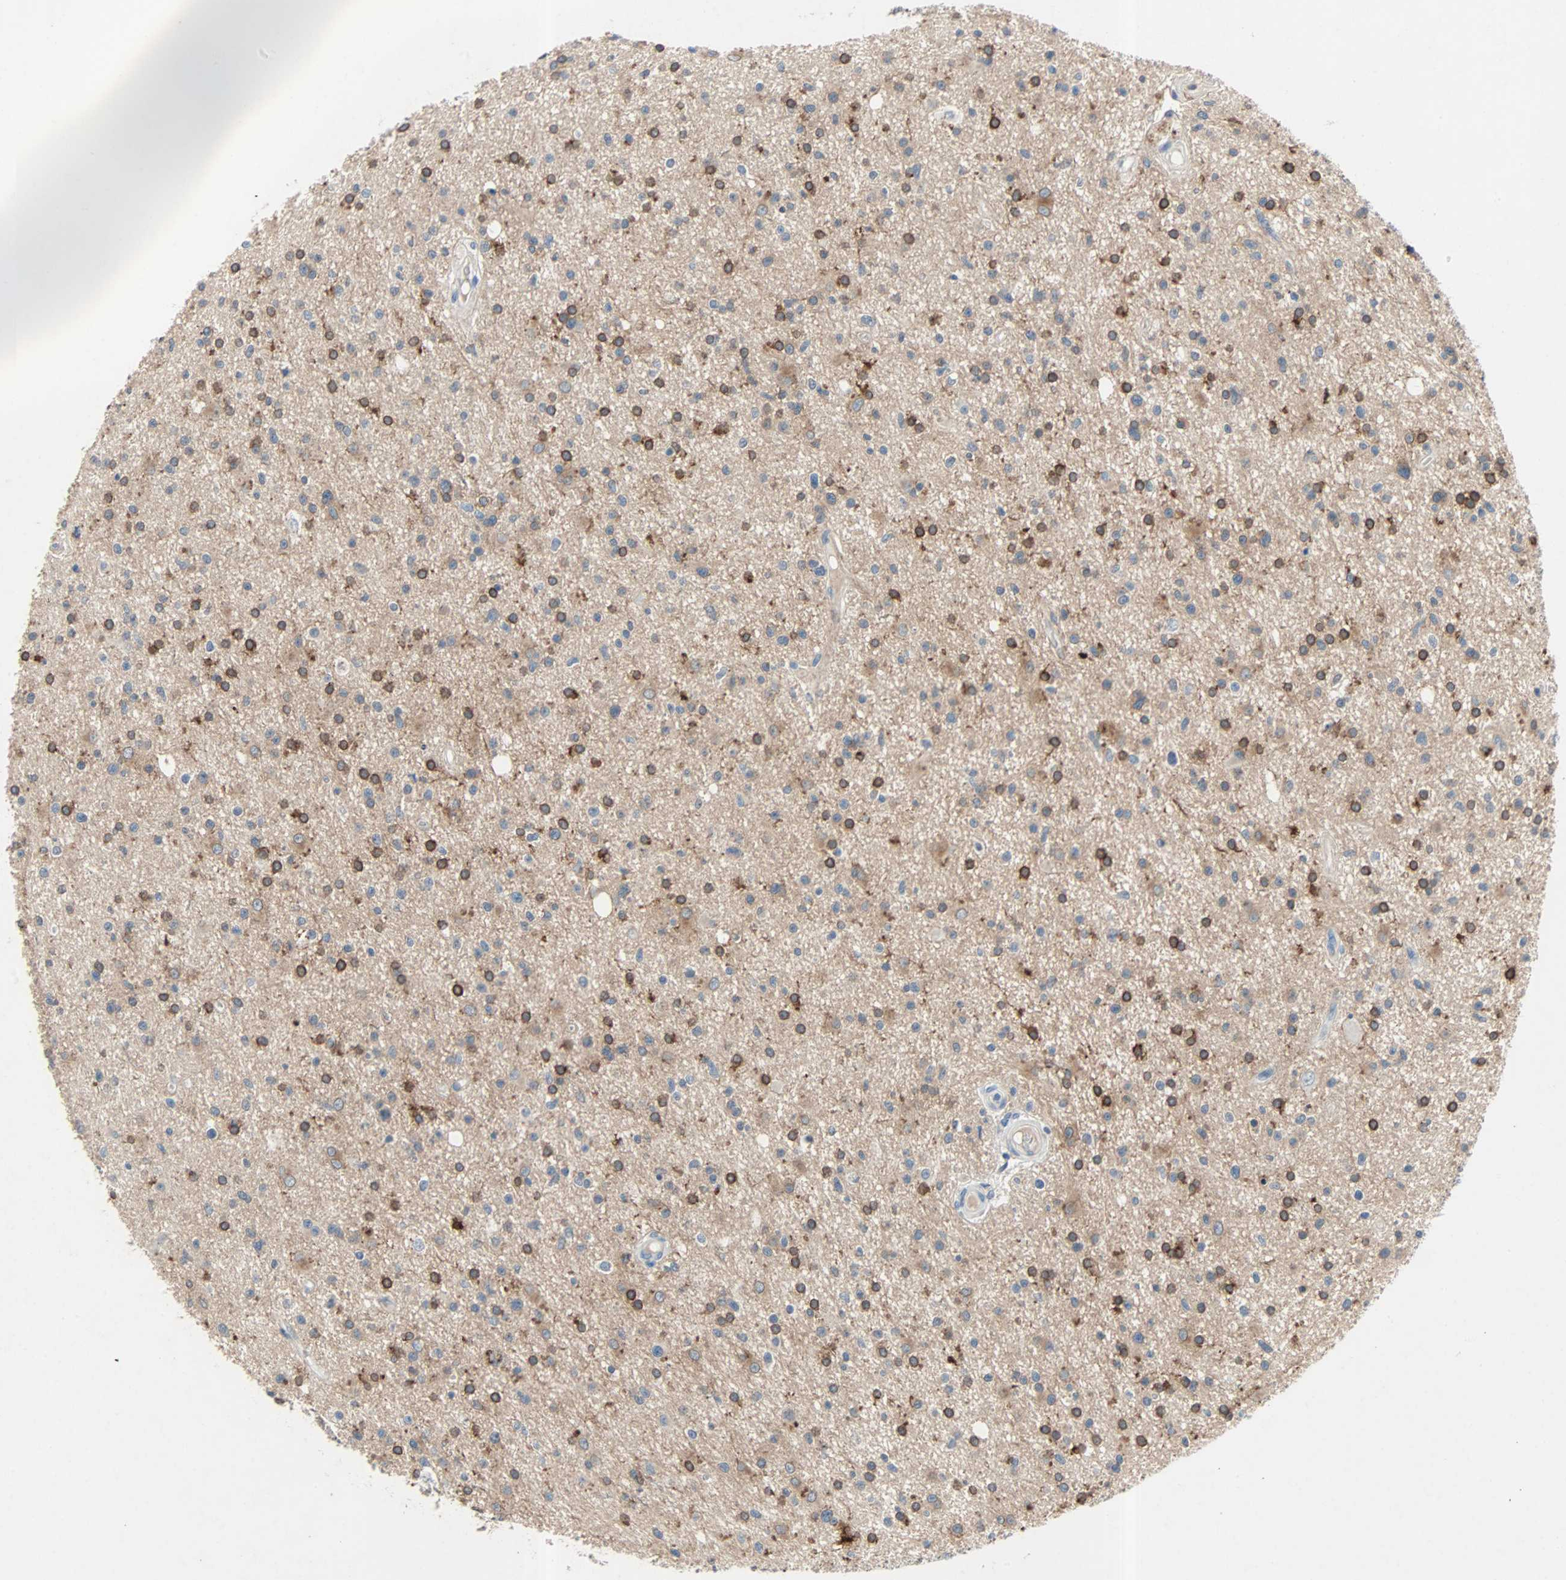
{"staining": {"intensity": "moderate", "quantity": "25%-75%", "location": "cytoplasmic/membranous"}, "tissue": "glioma", "cell_type": "Tumor cells", "image_type": "cancer", "snomed": [{"axis": "morphology", "description": "Glioma, malignant, High grade"}, {"axis": "topography", "description": "Brain"}], "caption": "The immunohistochemical stain shows moderate cytoplasmic/membranous expression in tumor cells of glioma tissue.", "gene": "PCDHB2", "patient": {"sex": "male", "age": 33}}